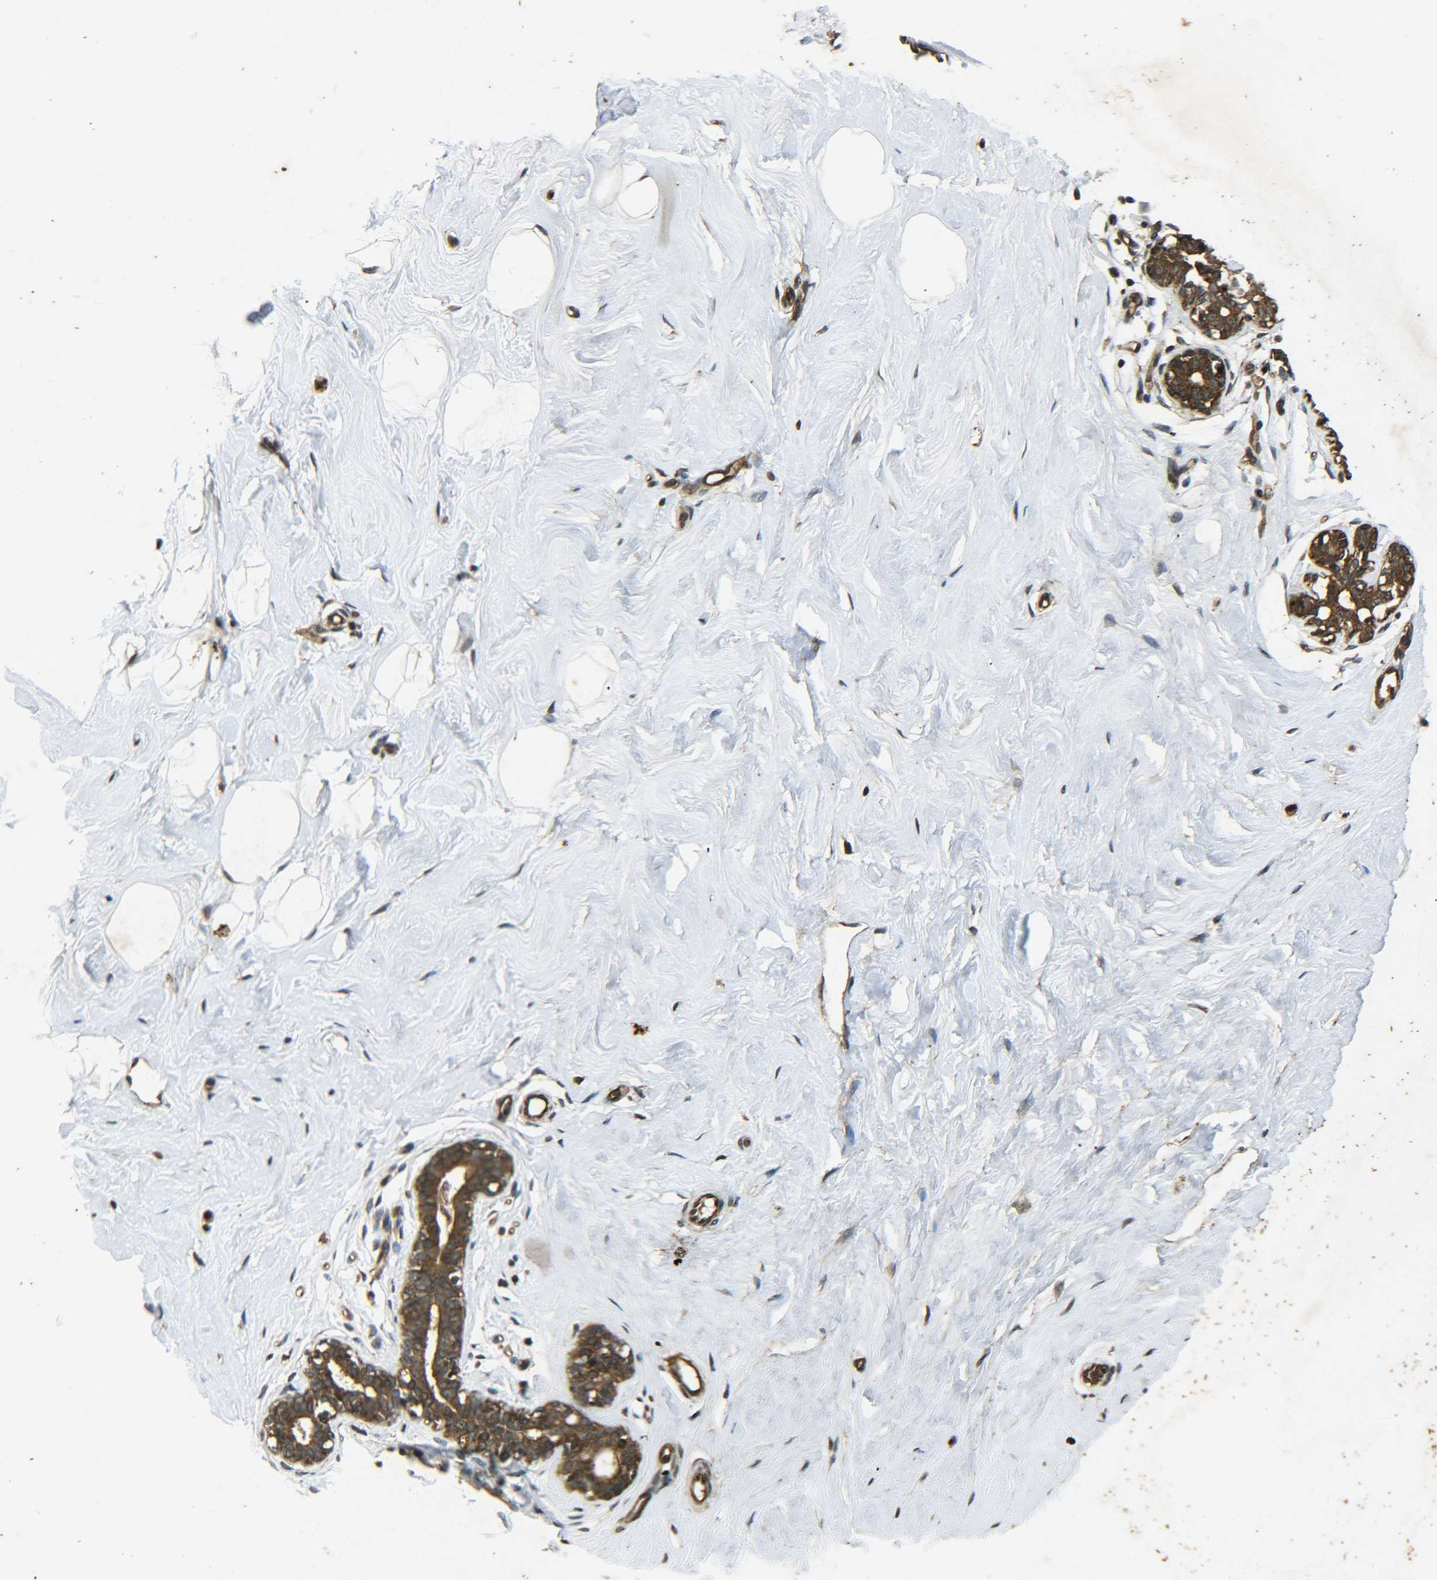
{"staining": {"intensity": "weak", "quantity": "25%-75%", "location": "cytoplasmic/membranous"}, "tissue": "breast", "cell_type": "Adipocytes", "image_type": "normal", "snomed": [{"axis": "morphology", "description": "Normal tissue, NOS"}, {"axis": "topography", "description": "Breast"}], "caption": "High-magnification brightfield microscopy of benign breast stained with DAB (brown) and counterstained with hematoxylin (blue). adipocytes exhibit weak cytoplasmic/membranous staining is identified in about25%-75% of cells.", "gene": "PLK2", "patient": {"sex": "female", "age": 23}}